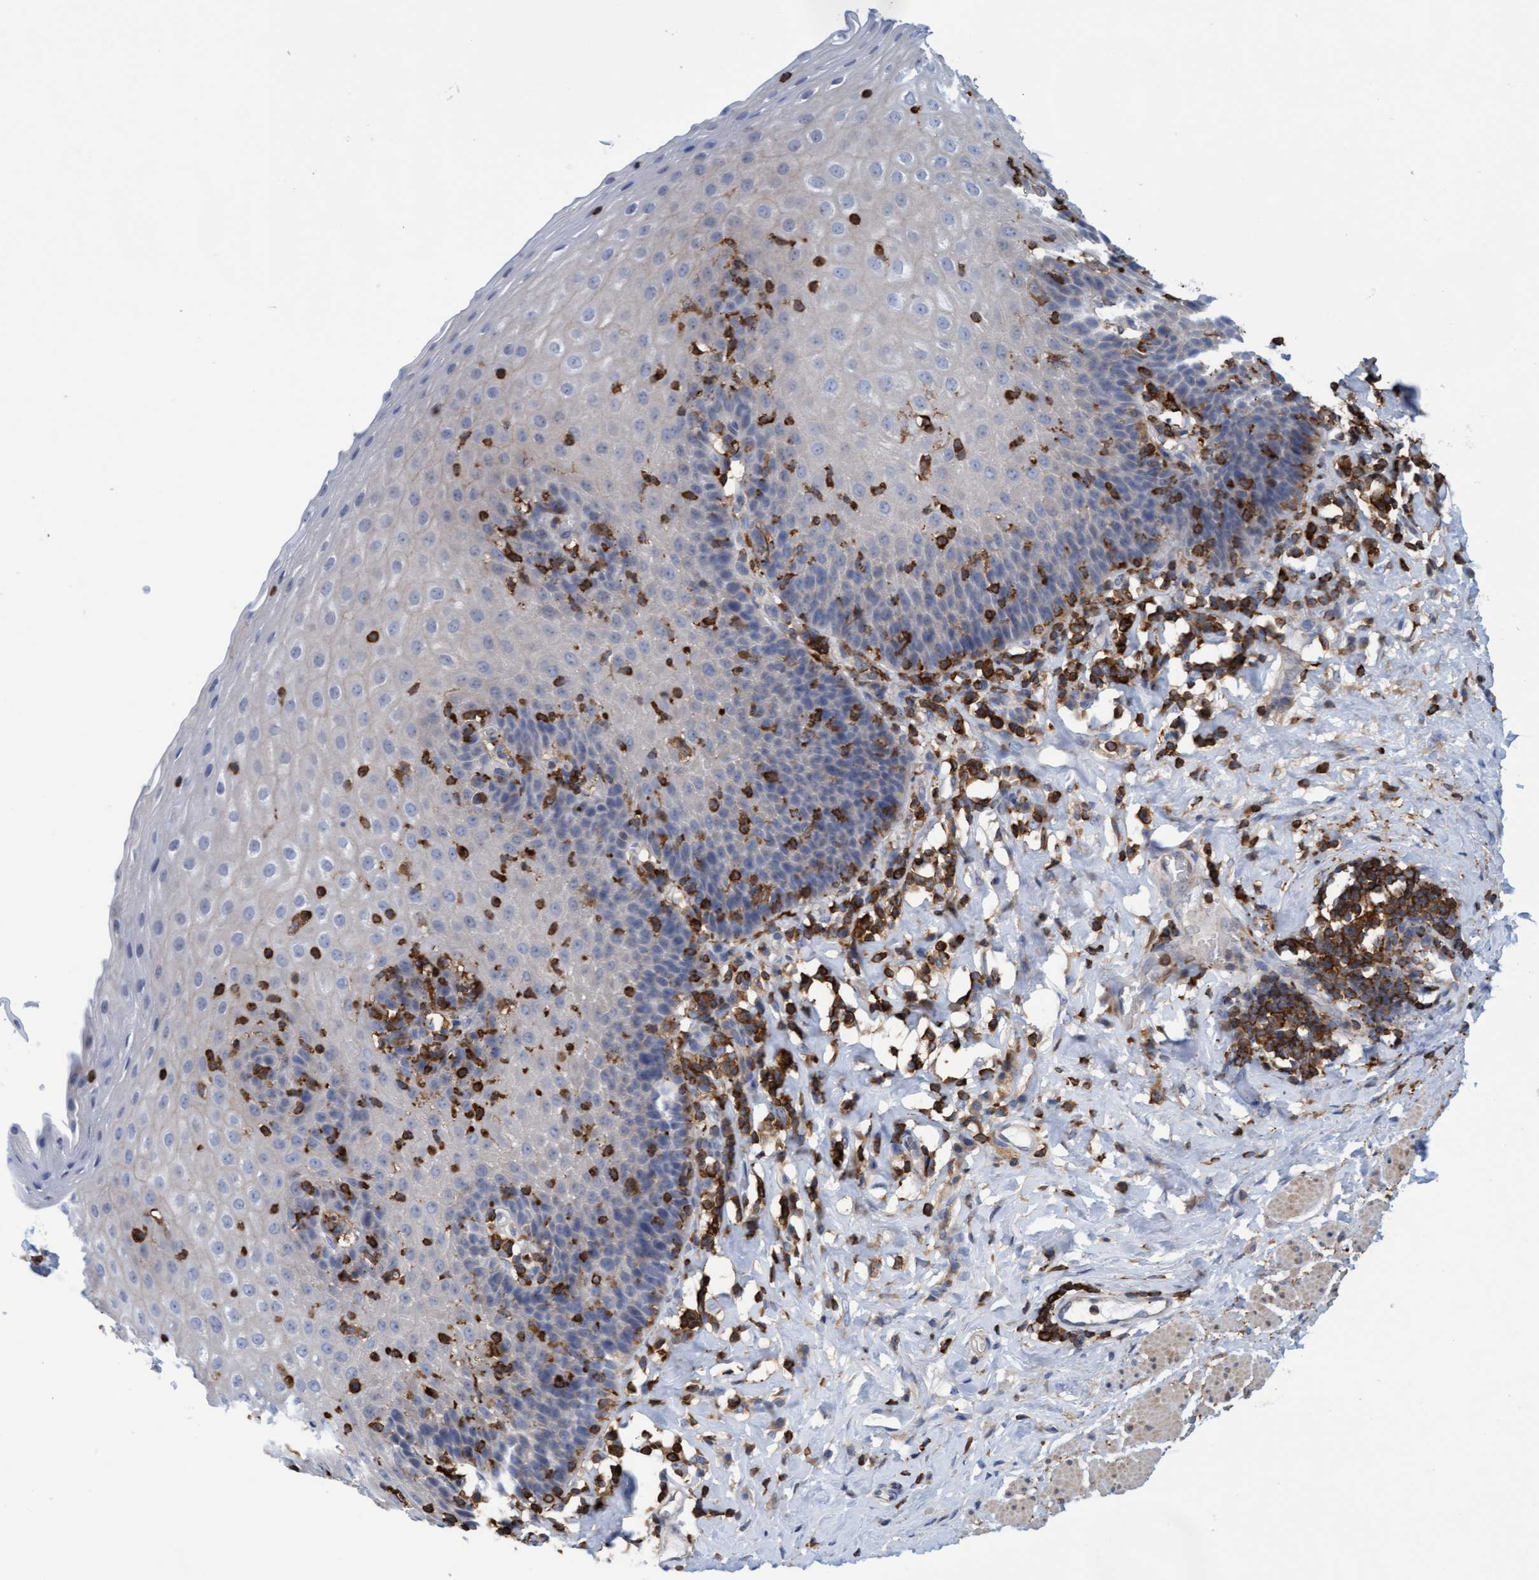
{"staining": {"intensity": "negative", "quantity": "none", "location": "none"}, "tissue": "esophagus", "cell_type": "Squamous epithelial cells", "image_type": "normal", "snomed": [{"axis": "morphology", "description": "Normal tissue, NOS"}, {"axis": "topography", "description": "Esophagus"}], "caption": "The photomicrograph displays no staining of squamous epithelial cells in benign esophagus. (Brightfield microscopy of DAB IHC at high magnification).", "gene": "FNBP1", "patient": {"sex": "female", "age": 61}}